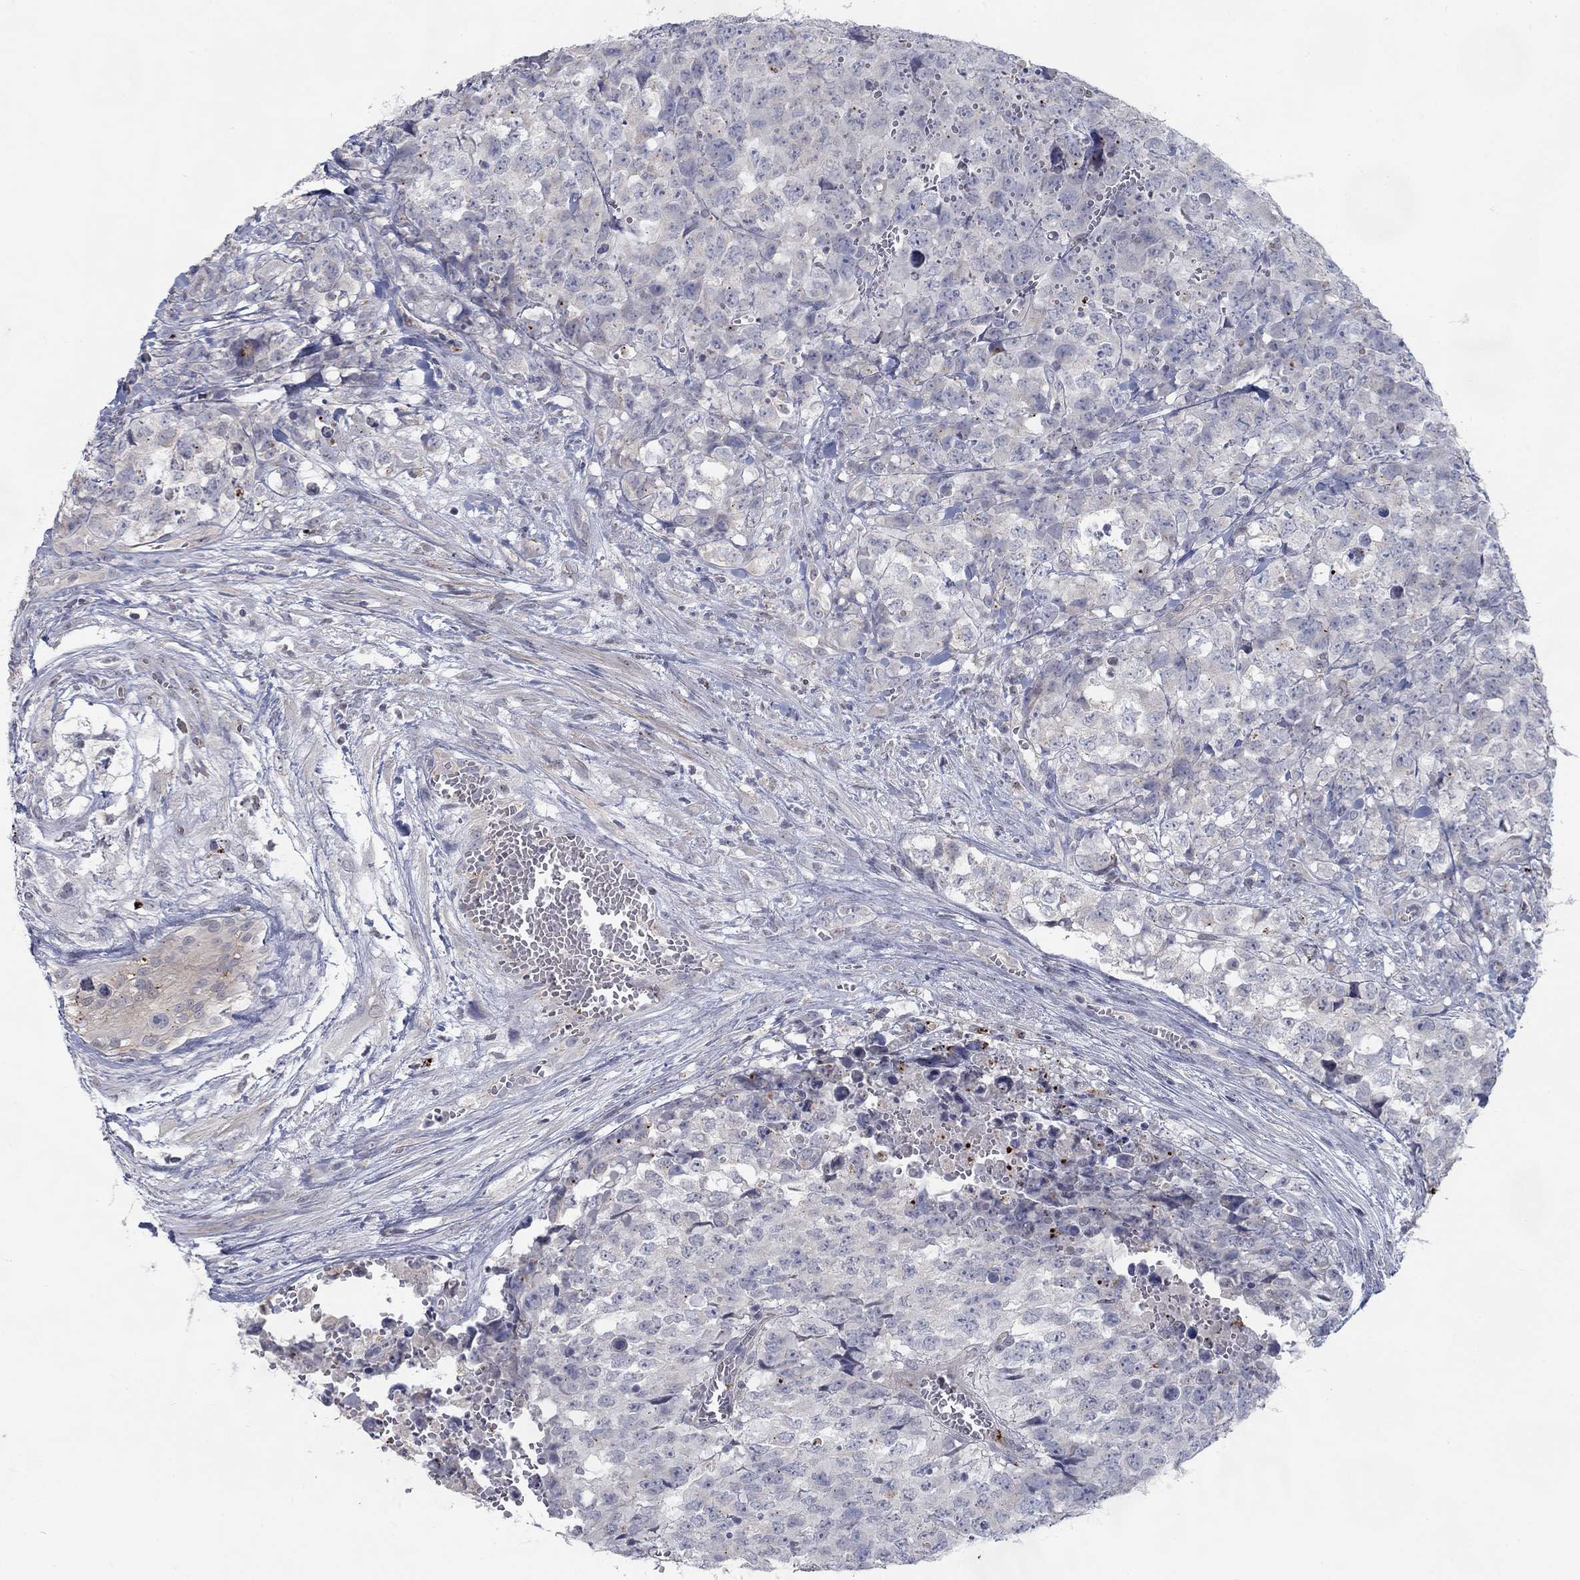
{"staining": {"intensity": "negative", "quantity": "none", "location": "none"}, "tissue": "testis cancer", "cell_type": "Tumor cells", "image_type": "cancer", "snomed": [{"axis": "morphology", "description": "Carcinoma, Embryonal, NOS"}, {"axis": "topography", "description": "Testis"}], "caption": "Testis cancer was stained to show a protein in brown. There is no significant staining in tumor cells.", "gene": "MTSS2", "patient": {"sex": "male", "age": 23}}